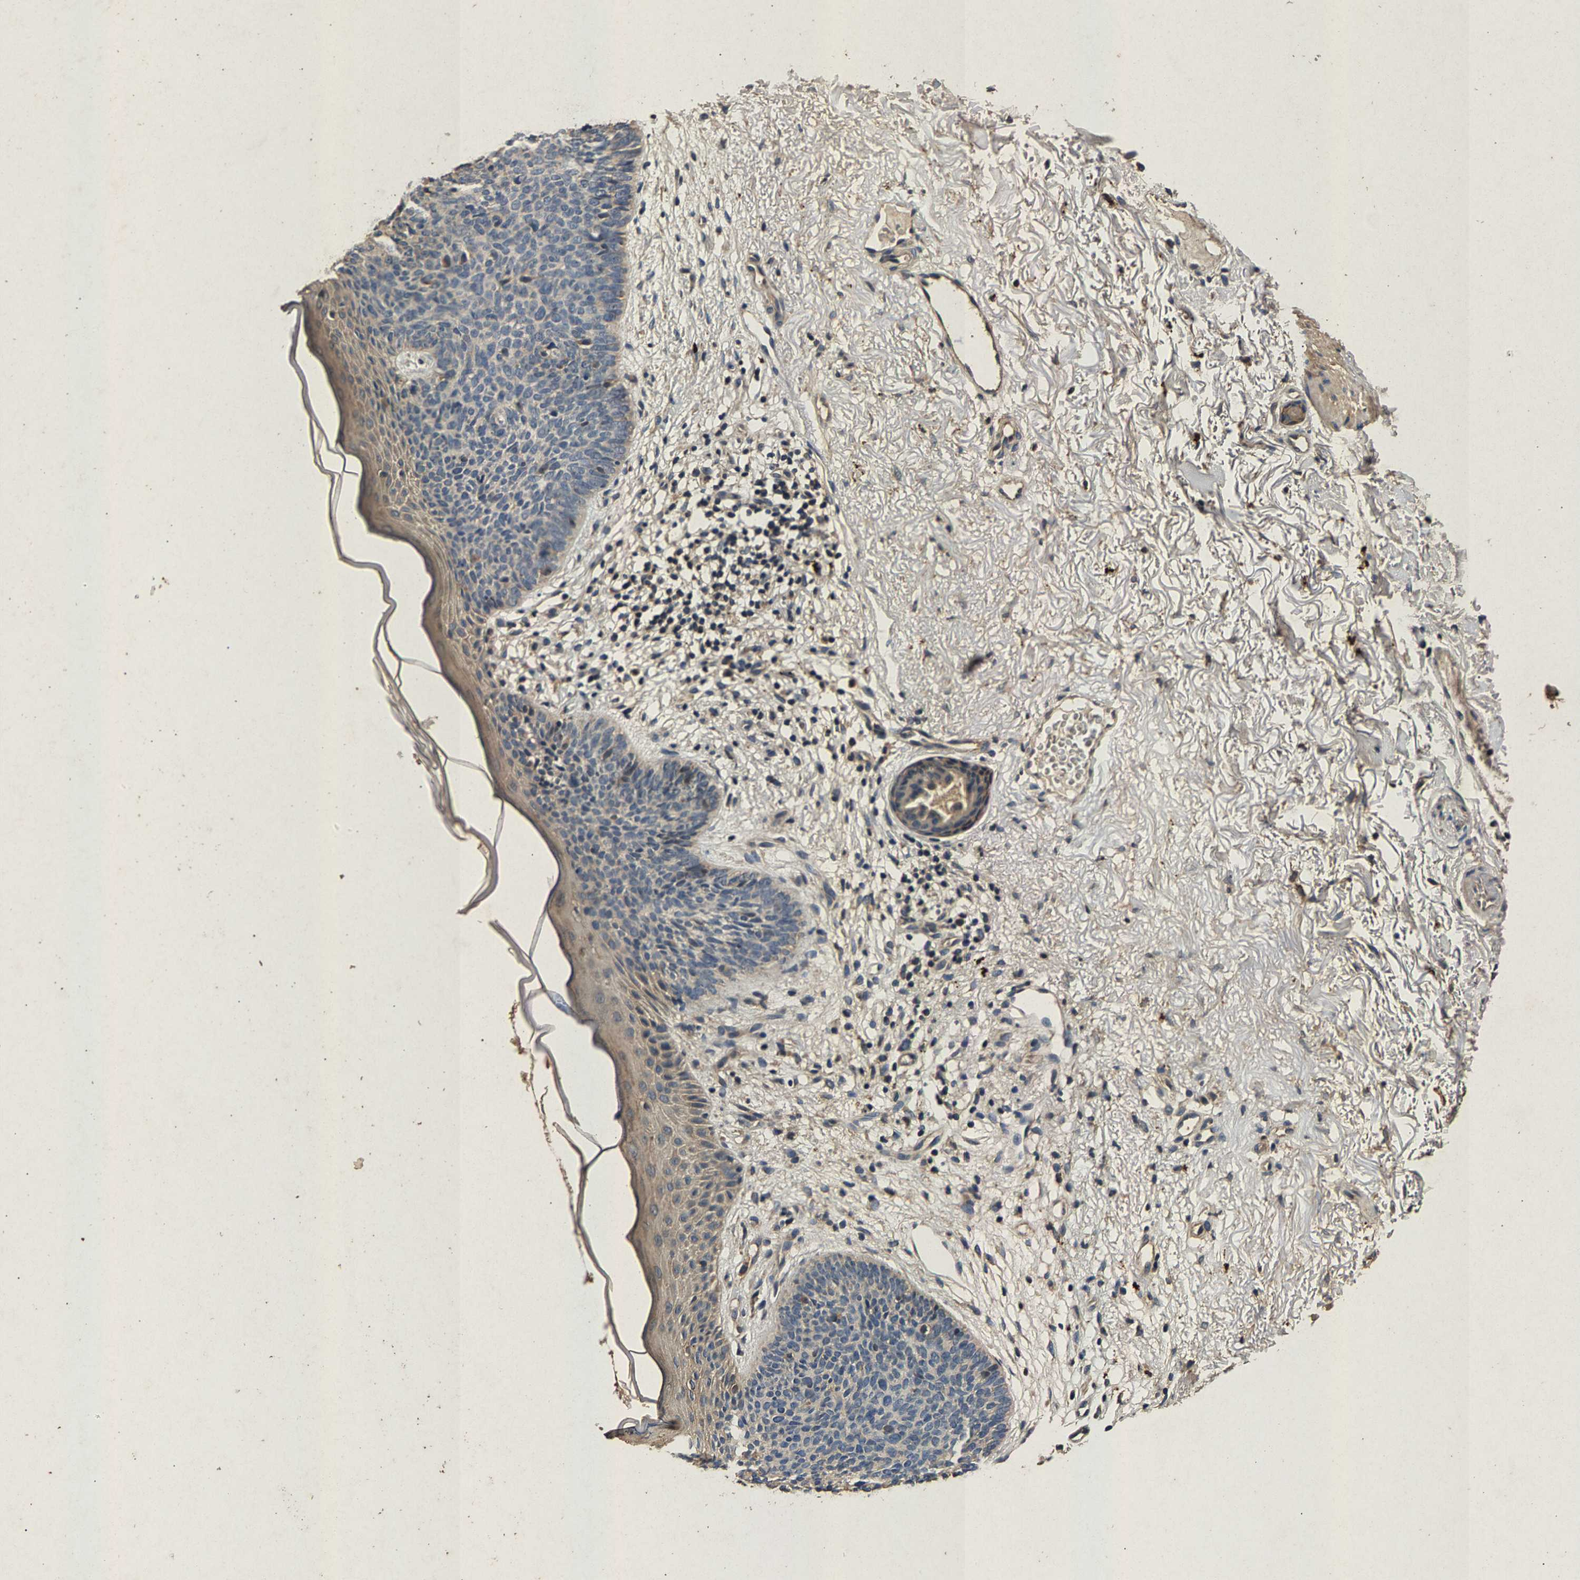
{"staining": {"intensity": "negative", "quantity": "none", "location": "none"}, "tissue": "skin cancer", "cell_type": "Tumor cells", "image_type": "cancer", "snomed": [{"axis": "morphology", "description": "Basal cell carcinoma"}, {"axis": "topography", "description": "Skin"}], "caption": "A histopathology image of human skin cancer (basal cell carcinoma) is negative for staining in tumor cells.", "gene": "PPP1CC", "patient": {"sex": "female", "age": 70}}